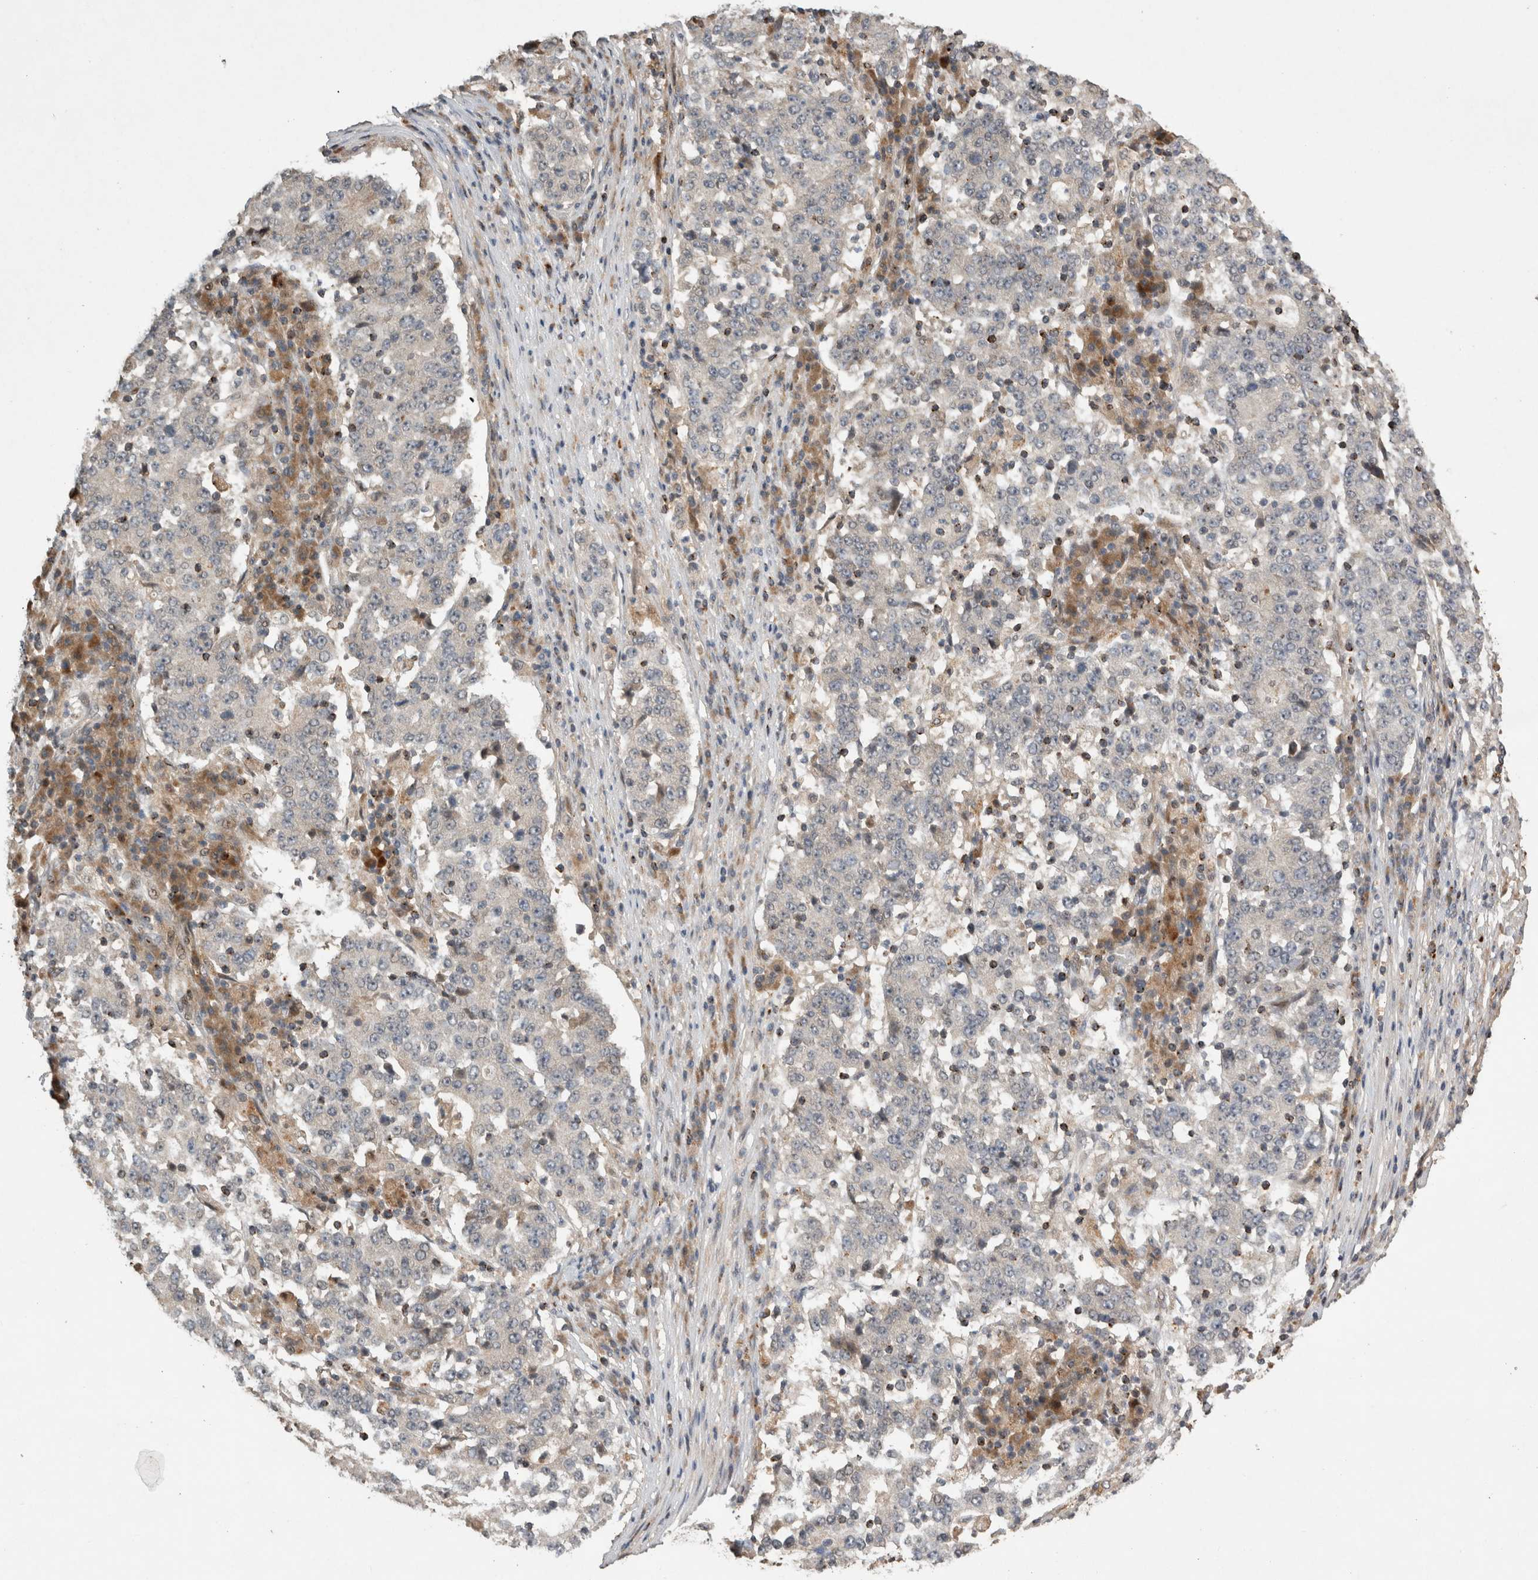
{"staining": {"intensity": "negative", "quantity": "none", "location": "none"}, "tissue": "stomach cancer", "cell_type": "Tumor cells", "image_type": "cancer", "snomed": [{"axis": "morphology", "description": "Adenocarcinoma, NOS"}, {"axis": "topography", "description": "Stomach"}], "caption": "Immunohistochemistry of stomach cancer displays no positivity in tumor cells. (Brightfield microscopy of DAB IHC at high magnification).", "gene": "SERAC1", "patient": {"sex": "male", "age": 59}}